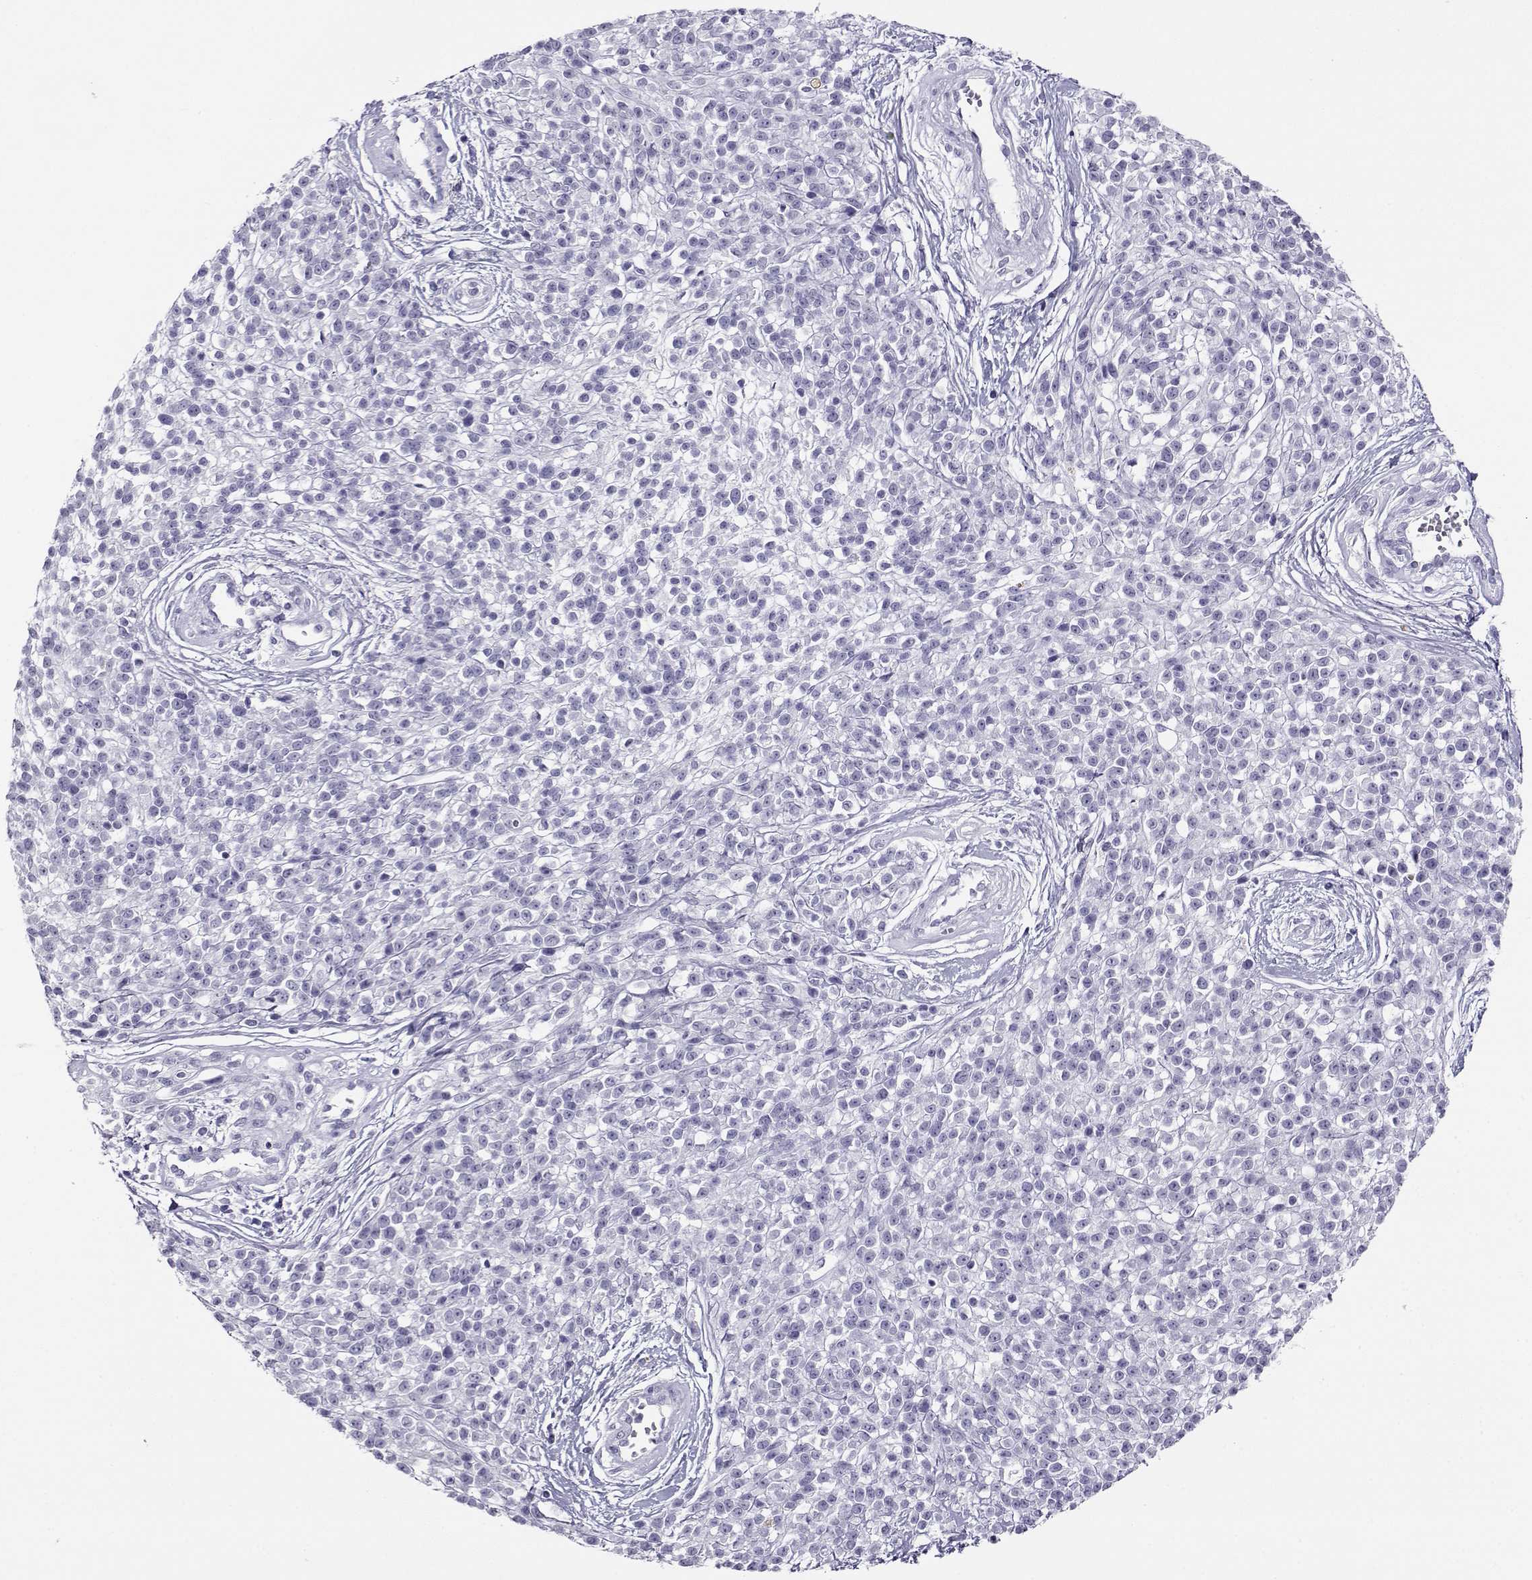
{"staining": {"intensity": "negative", "quantity": "none", "location": "none"}, "tissue": "melanoma", "cell_type": "Tumor cells", "image_type": "cancer", "snomed": [{"axis": "morphology", "description": "Malignant melanoma, NOS"}, {"axis": "topography", "description": "Skin"}, {"axis": "topography", "description": "Skin of trunk"}], "caption": "An immunohistochemistry photomicrograph of melanoma is shown. There is no staining in tumor cells of melanoma.", "gene": "RHOXF2", "patient": {"sex": "male", "age": 74}}